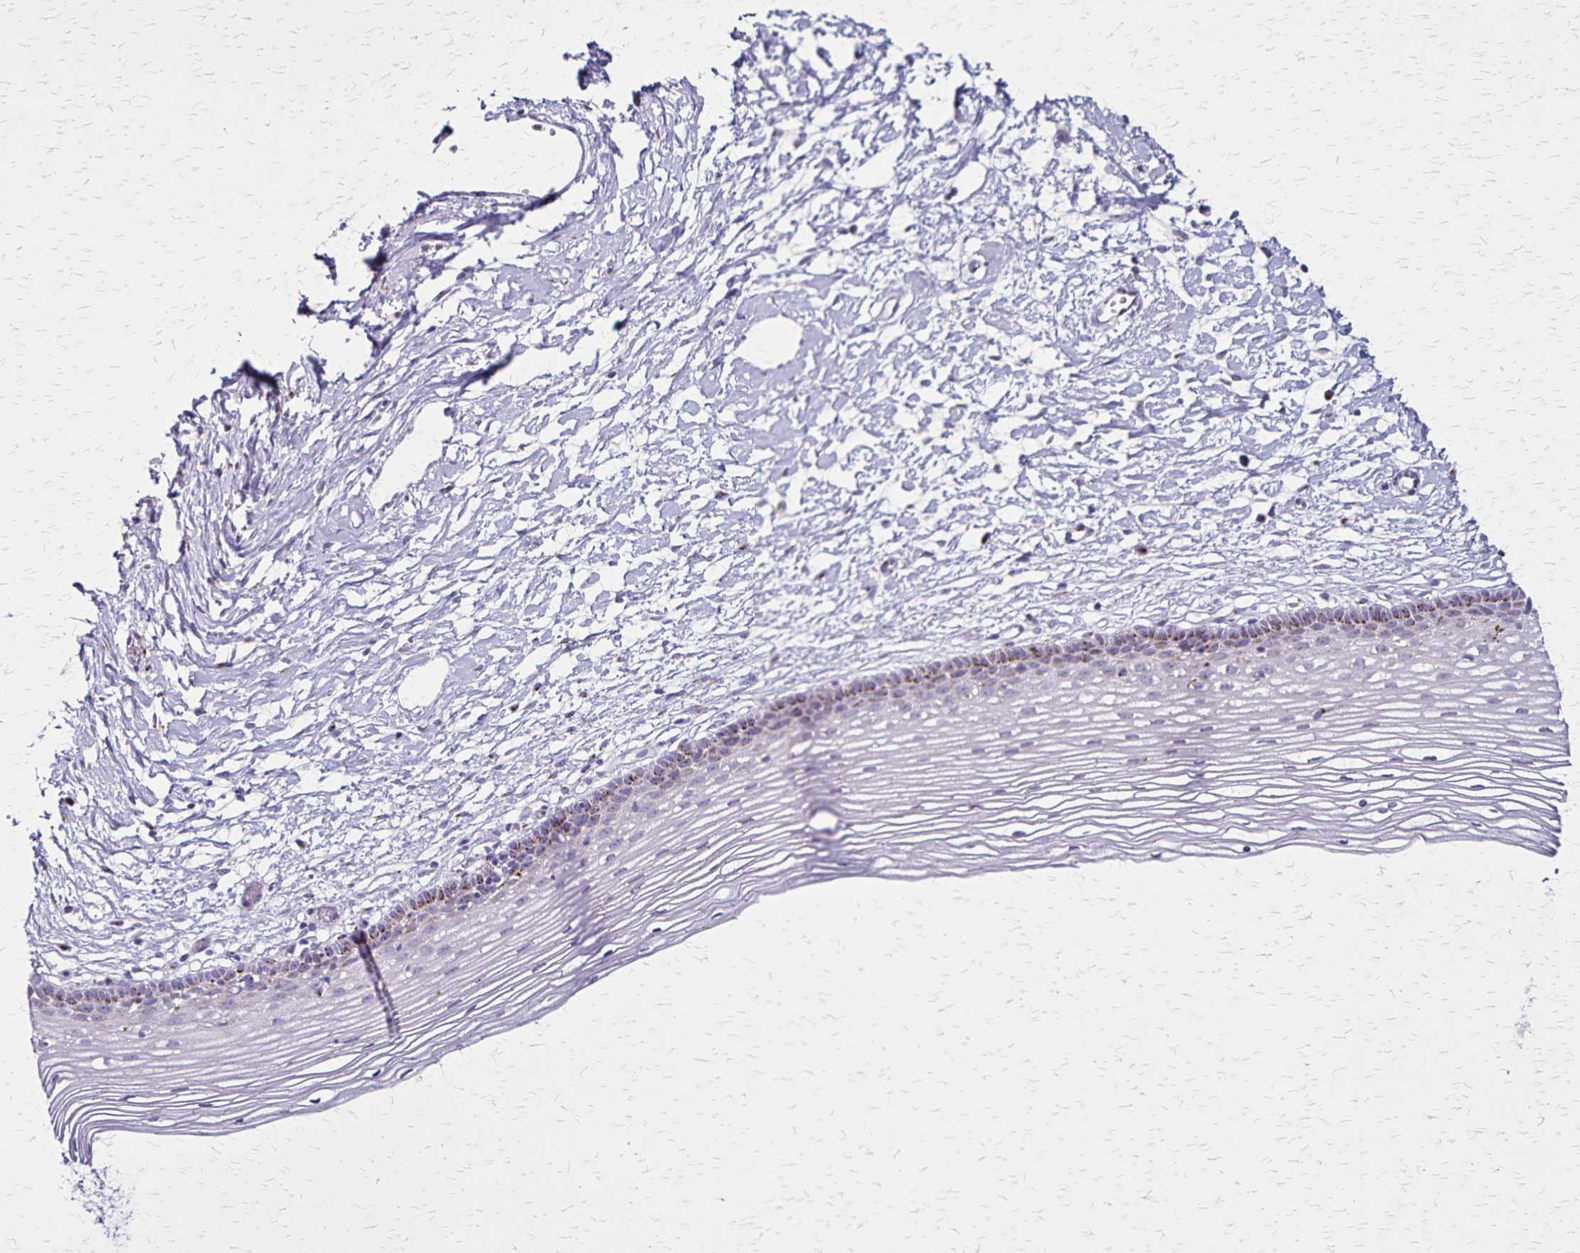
{"staining": {"intensity": "negative", "quantity": "none", "location": "none"}, "tissue": "cervix", "cell_type": "Glandular cells", "image_type": "normal", "snomed": [{"axis": "morphology", "description": "Normal tissue, NOS"}, {"axis": "topography", "description": "Cervix"}], "caption": "Image shows no significant protein expression in glandular cells of unremarkable cervix. Brightfield microscopy of immunohistochemistry (IHC) stained with DAB (3,3'-diaminobenzidine) (brown) and hematoxylin (blue), captured at high magnification.", "gene": "OR51B5", "patient": {"sex": "female", "age": 40}}